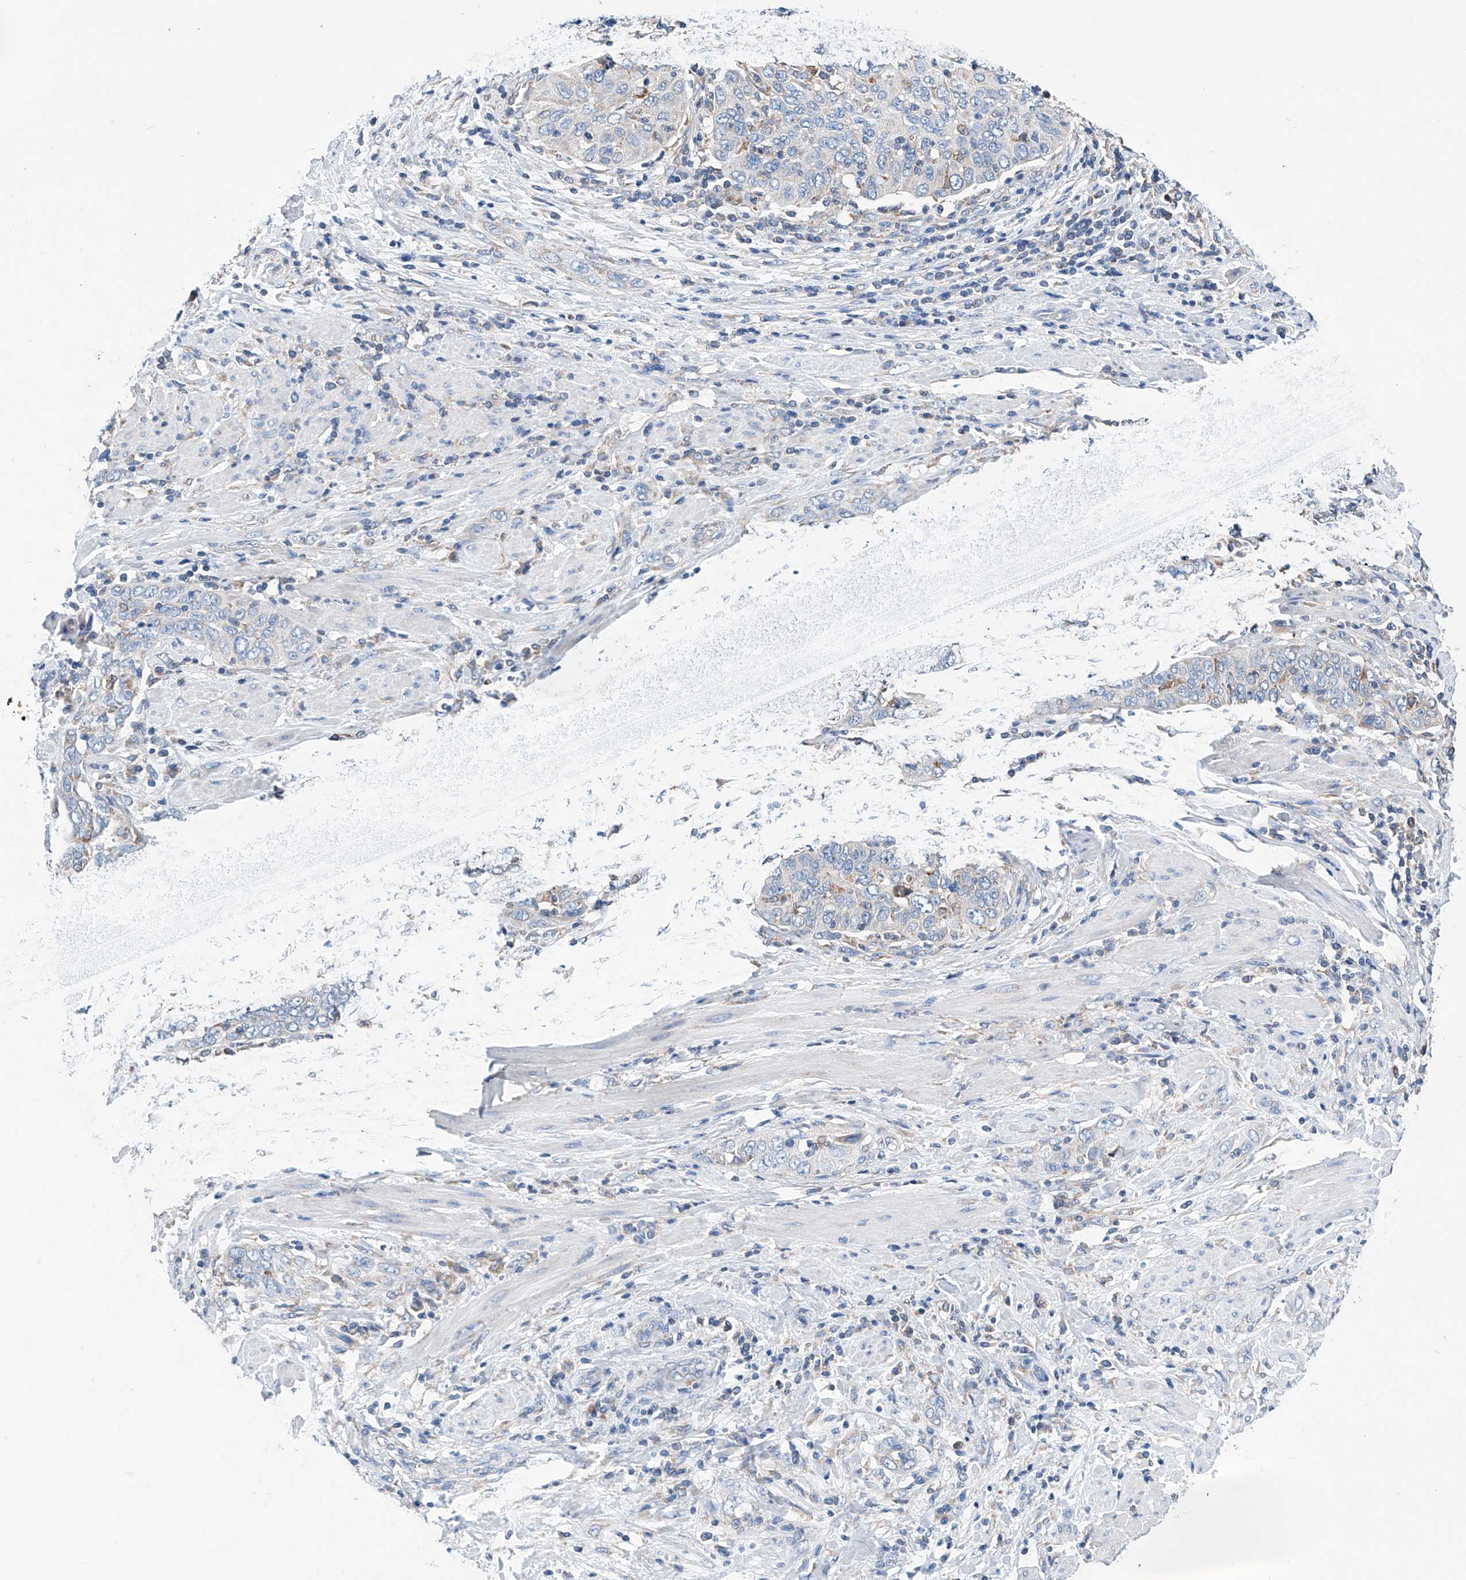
{"staining": {"intensity": "negative", "quantity": "none", "location": "none"}, "tissue": "cervical cancer", "cell_type": "Tumor cells", "image_type": "cancer", "snomed": [{"axis": "morphology", "description": "Squamous cell carcinoma, NOS"}, {"axis": "topography", "description": "Cervix"}], "caption": "Tumor cells show no significant expression in cervical squamous cell carcinoma. (DAB (3,3'-diaminobenzidine) IHC with hematoxylin counter stain).", "gene": "MAD2L1", "patient": {"sex": "female", "age": 60}}